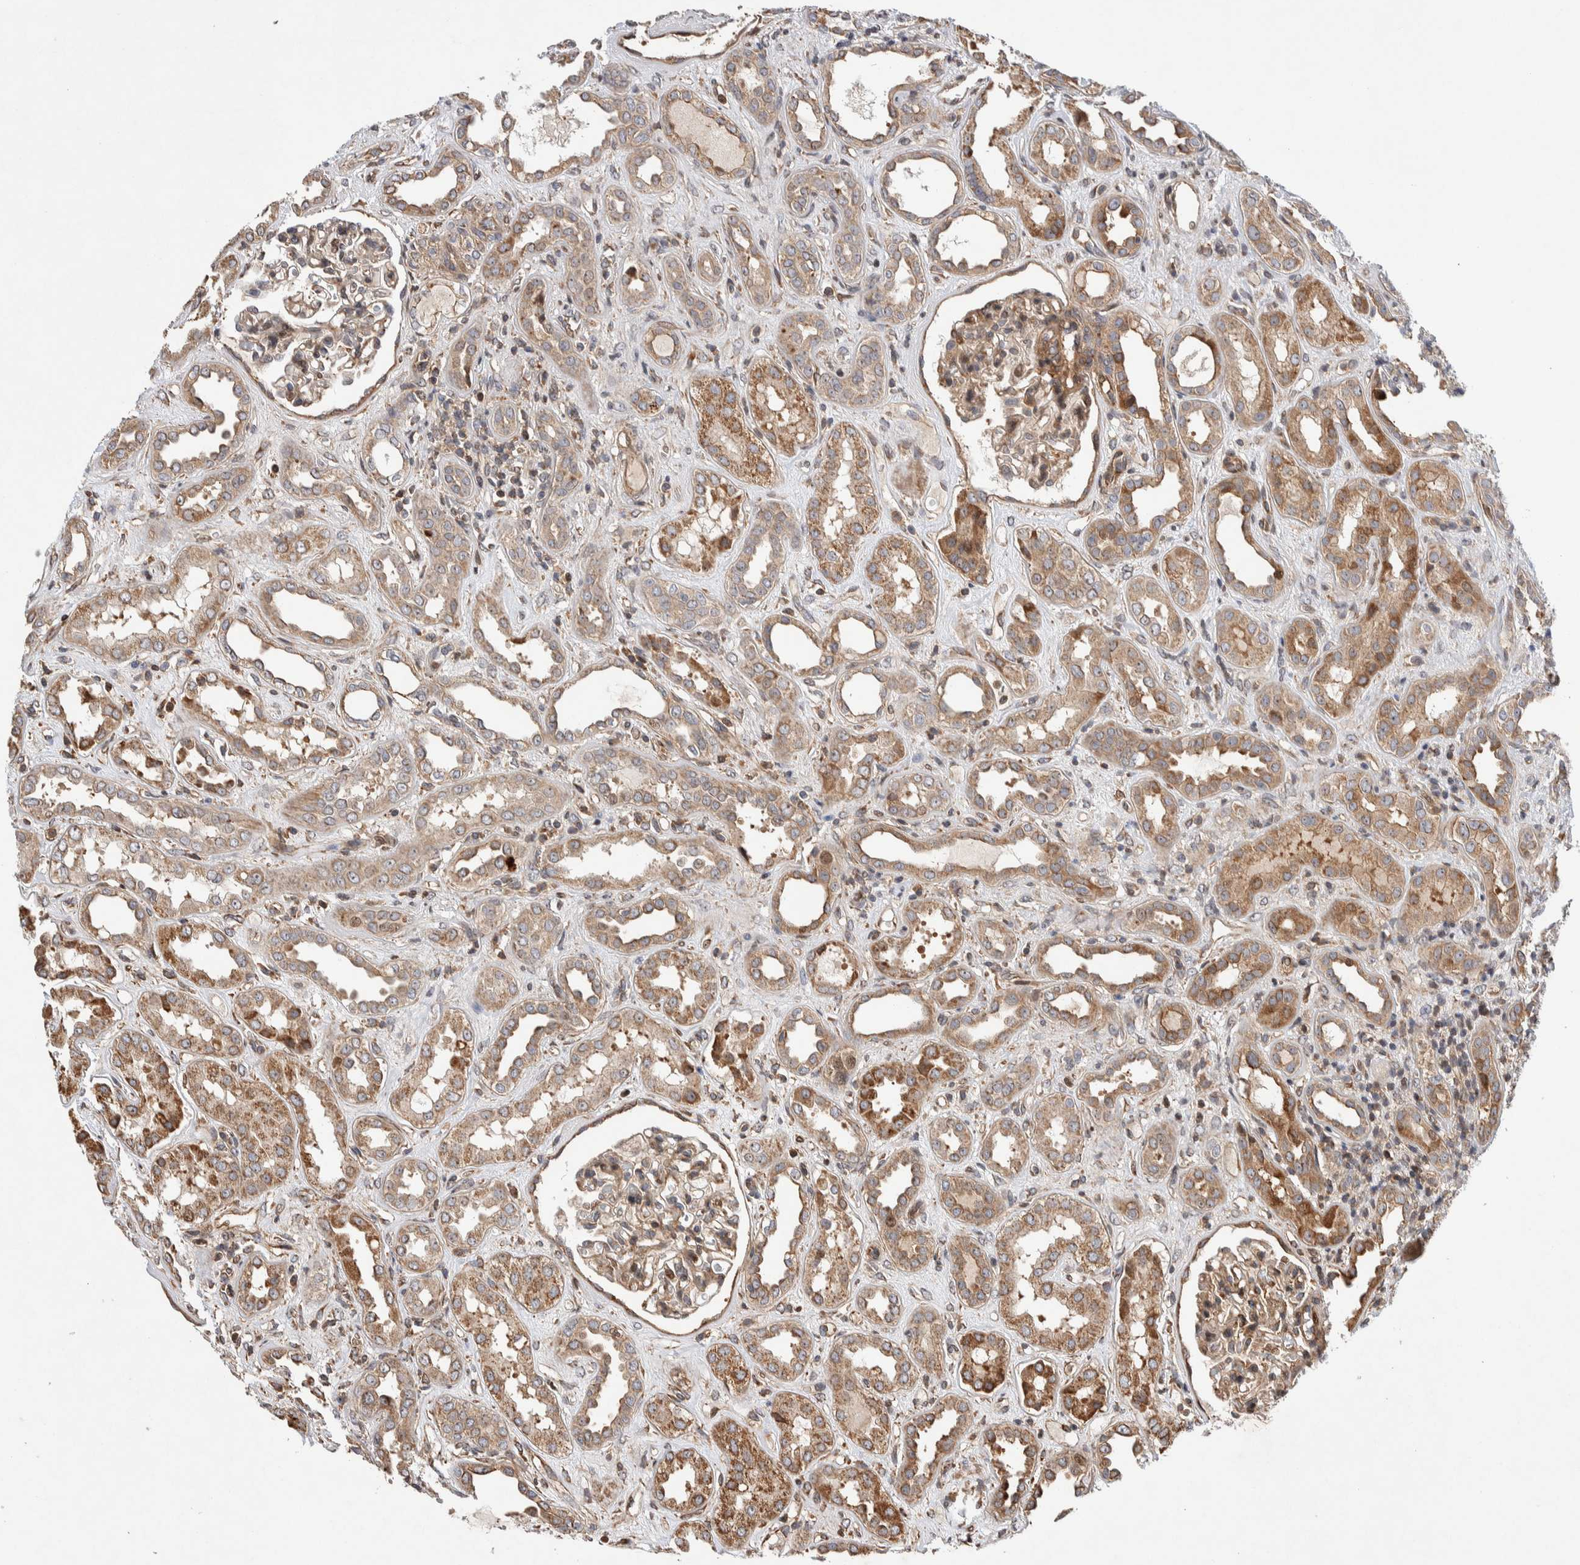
{"staining": {"intensity": "moderate", "quantity": ">75%", "location": "cytoplasmic/membranous"}, "tissue": "kidney", "cell_type": "Cells in glomeruli", "image_type": "normal", "snomed": [{"axis": "morphology", "description": "Normal tissue, NOS"}, {"axis": "topography", "description": "Kidney"}], "caption": "The micrograph shows a brown stain indicating the presence of a protein in the cytoplasmic/membranous of cells in glomeruli in kidney. The staining was performed using DAB to visualize the protein expression in brown, while the nuclei were stained in blue with hematoxylin (Magnification: 20x).", "gene": "LZTS1", "patient": {"sex": "male", "age": 59}}